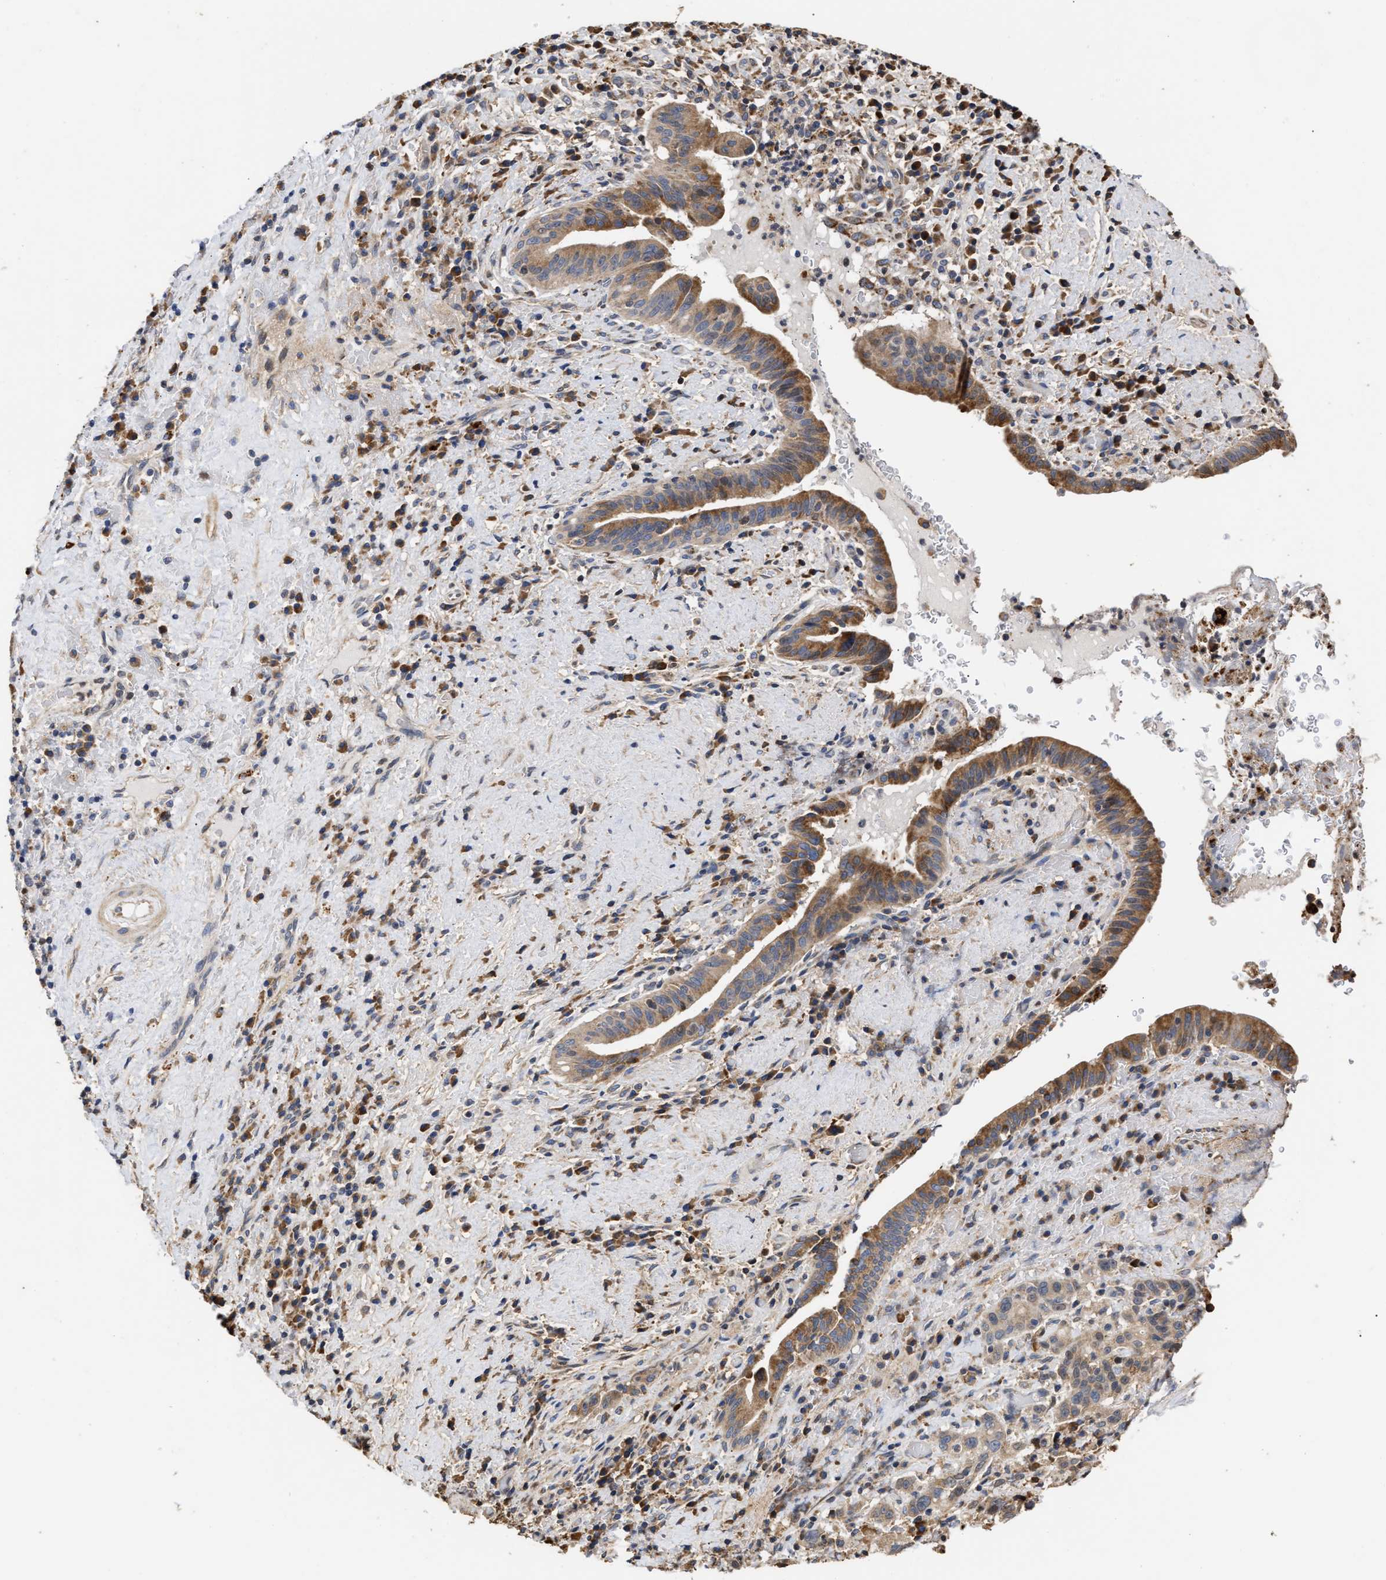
{"staining": {"intensity": "moderate", "quantity": ">75%", "location": "cytoplasmic/membranous"}, "tissue": "liver cancer", "cell_type": "Tumor cells", "image_type": "cancer", "snomed": [{"axis": "morphology", "description": "Cholangiocarcinoma"}, {"axis": "topography", "description": "Liver"}], "caption": "A brown stain highlights moderate cytoplasmic/membranous staining of a protein in cholangiocarcinoma (liver) tumor cells.", "gene": "GOSR1", "patient": {"sex": "female", "age": 38}}